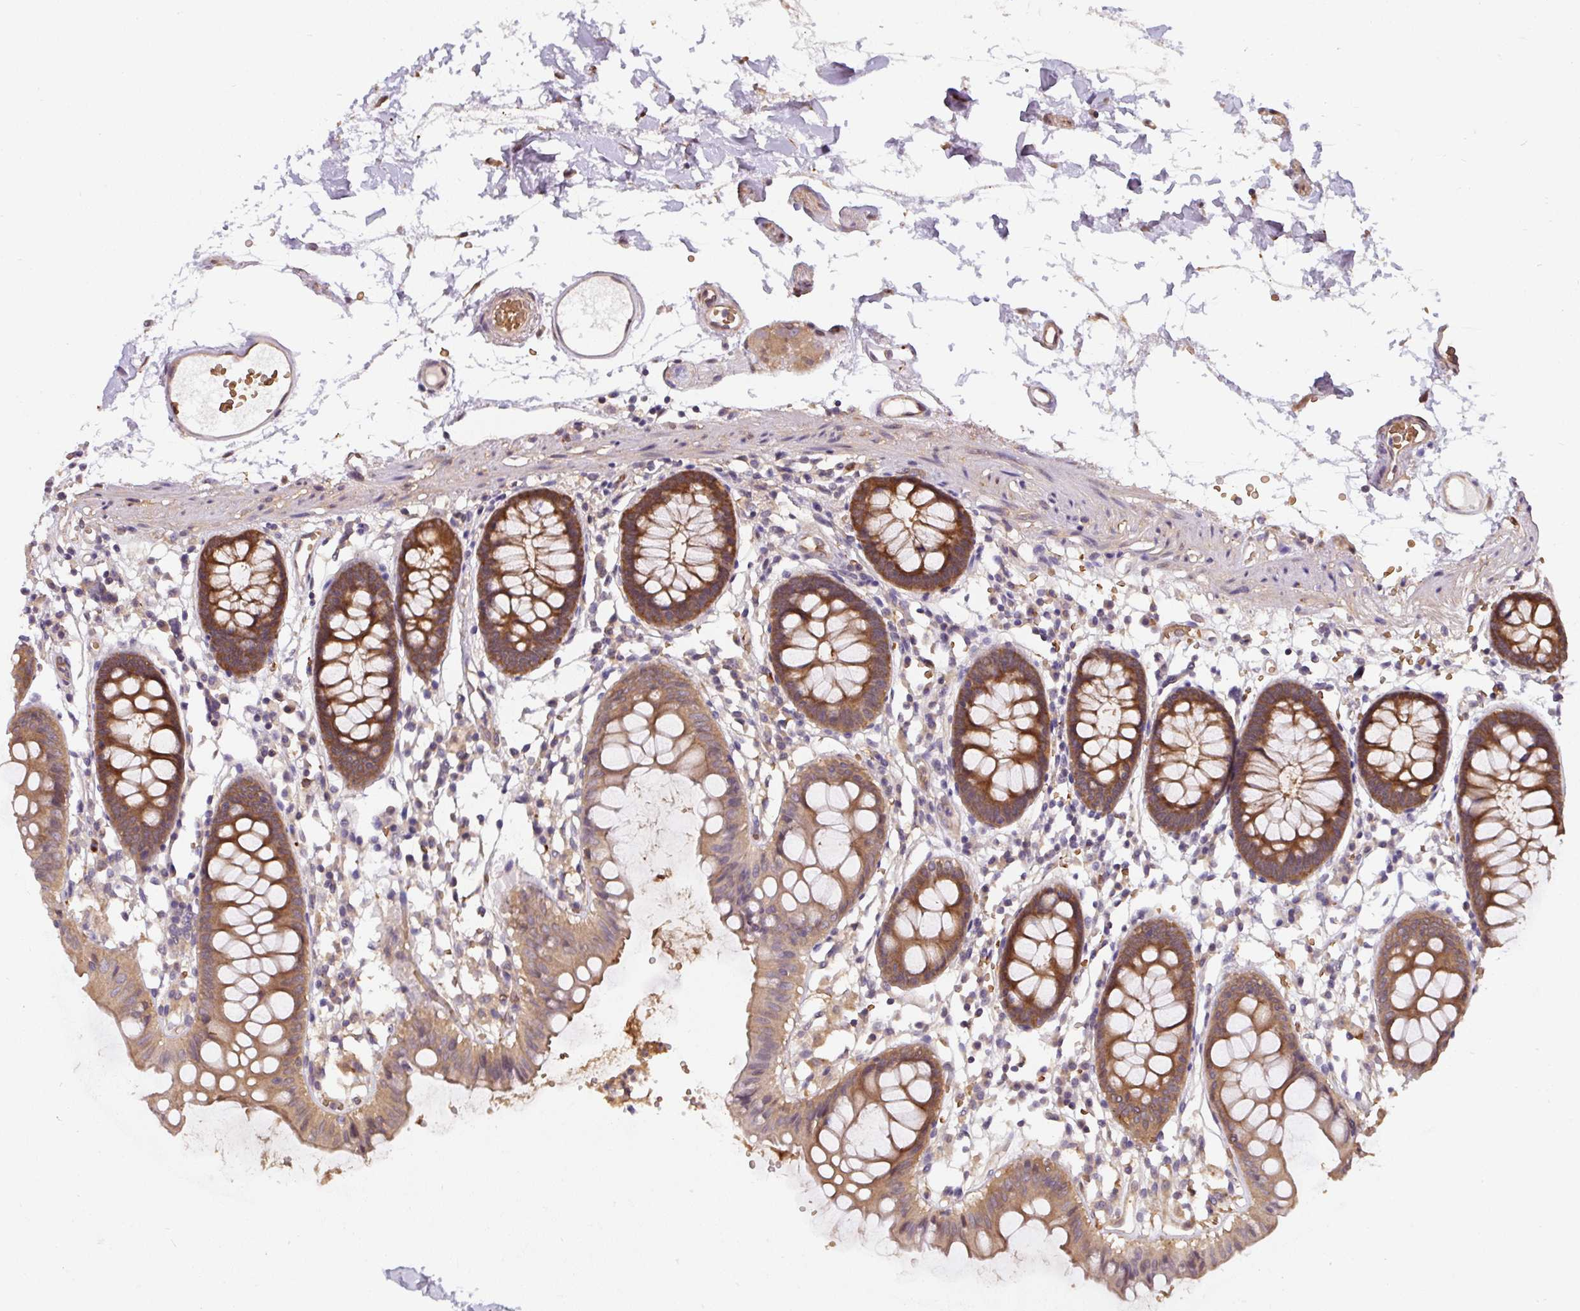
{"staining": {"intensity": "moderate", "quantity": ">75%", "location": "cytoplasmic/membranous"}, "tissue": "colon", "cell_type": "Endothelial cells", "image_type": "normal", "snomed": [{"axis": "morphology", "description": "Normal tissue, NOS"}, {"axis": "topography", "description": "Colon"}], "caption": "Moderate cytoplasmic/membranous protein staining is appreciated in approximately >75% of endothelial cells in colon.", "gene": "ST13", "patient": {"sex": "female", "age": 84}}